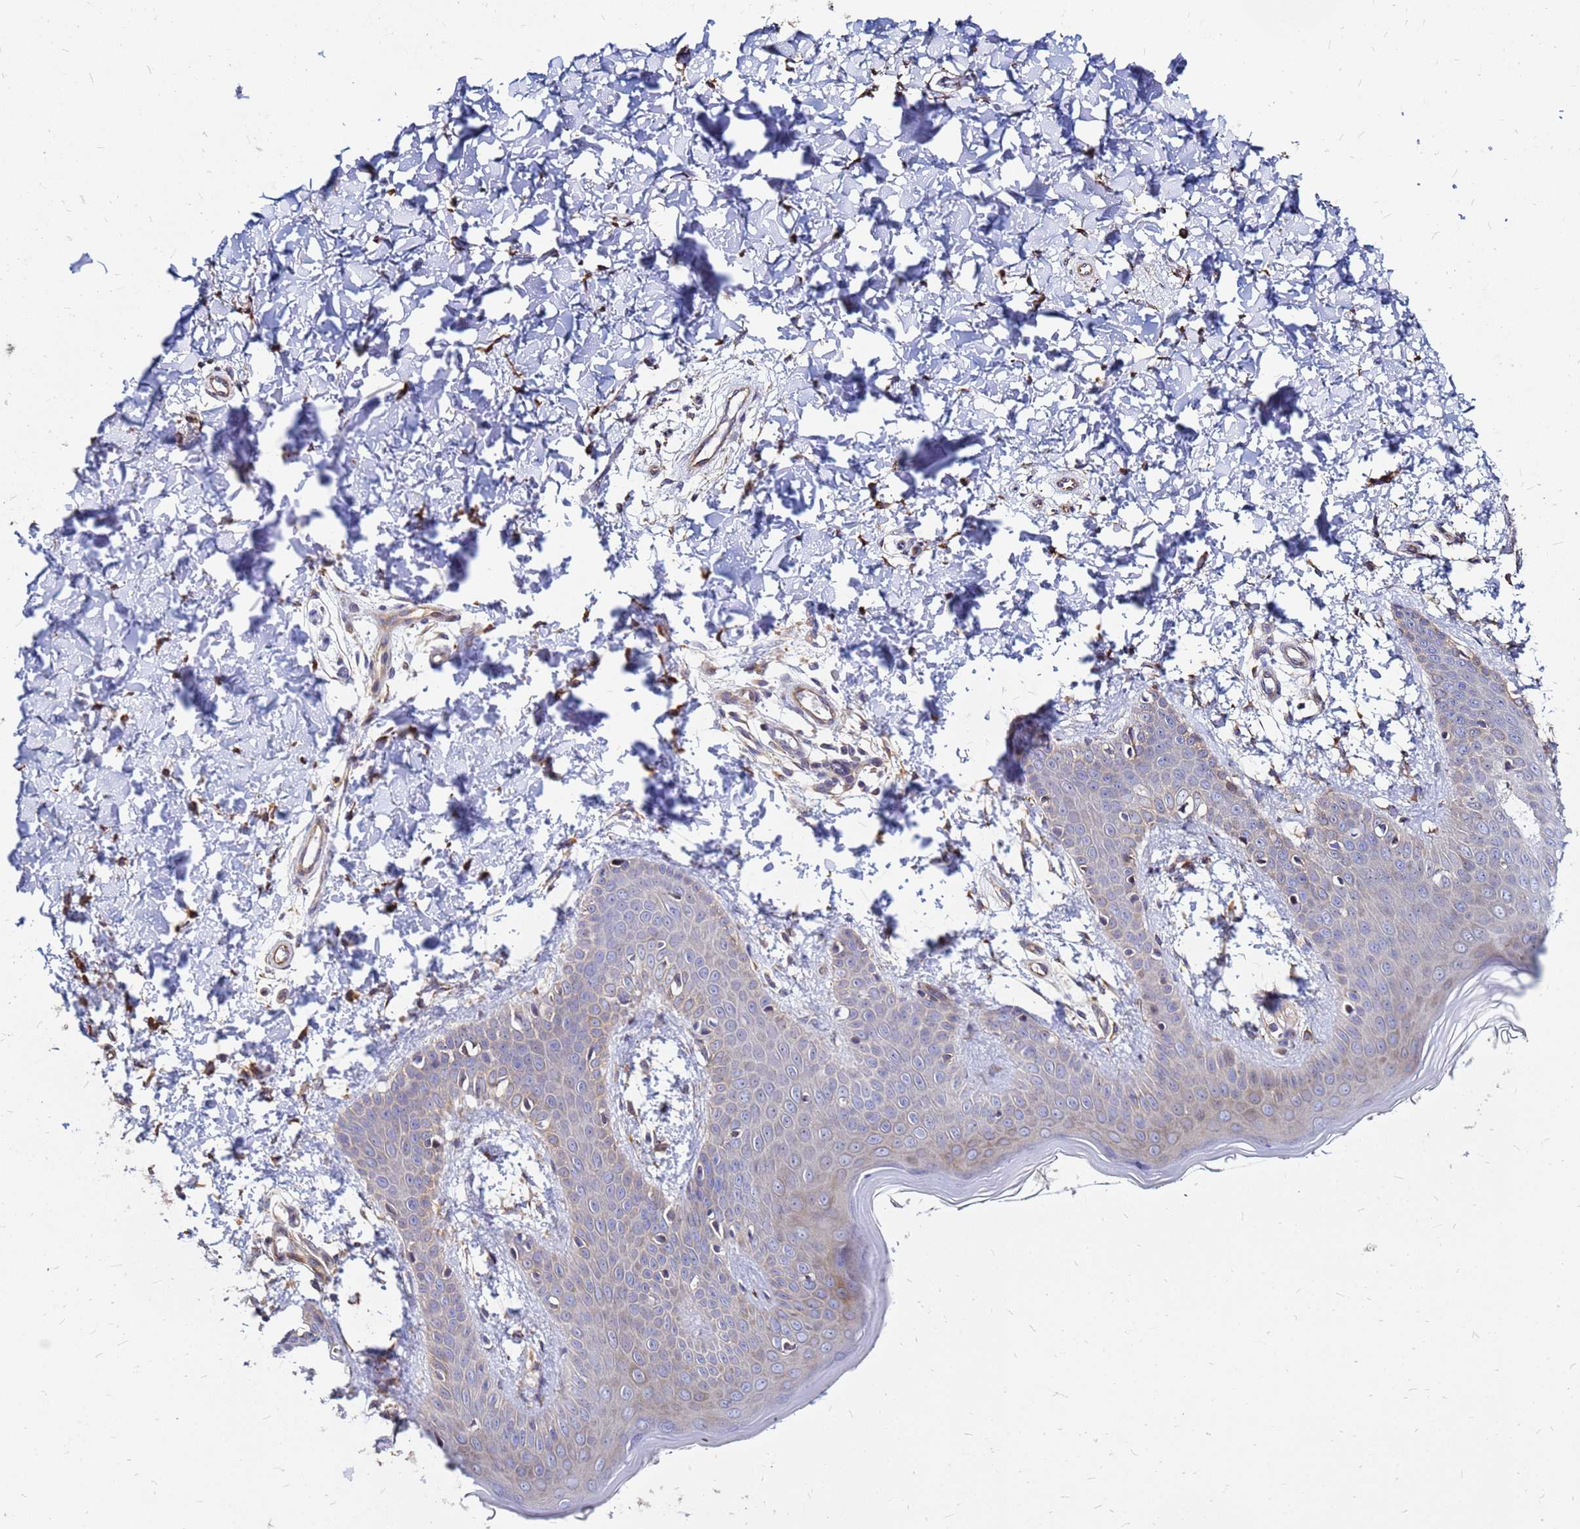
{"staining": {"intensity": "moderate", "quantity": ">75%", "location": "cytoplasmic/membranous"}, "tissue": "skin", "cell_type": "Fibroblasts", "image_type": "normal", "snomed": [{"axis": "morphology", "description": "Normal tissue, NOS"}, {"axis": "topography", "description": "Skin"}], "caption": "Immunohistochemistry (IHC) (DAB) staining of benign human skin exhibits moderate cytoplasmic/membranous protein staining in about >75% of fibroblasts. Using DAB (3,3'-diaminobenzidine) (brown) and hematoxylin (blue) stains, captured at high magnification using brightfield microscopy.", "gene": "MOB2", "patient": {"sex": "male", "age": 36}}